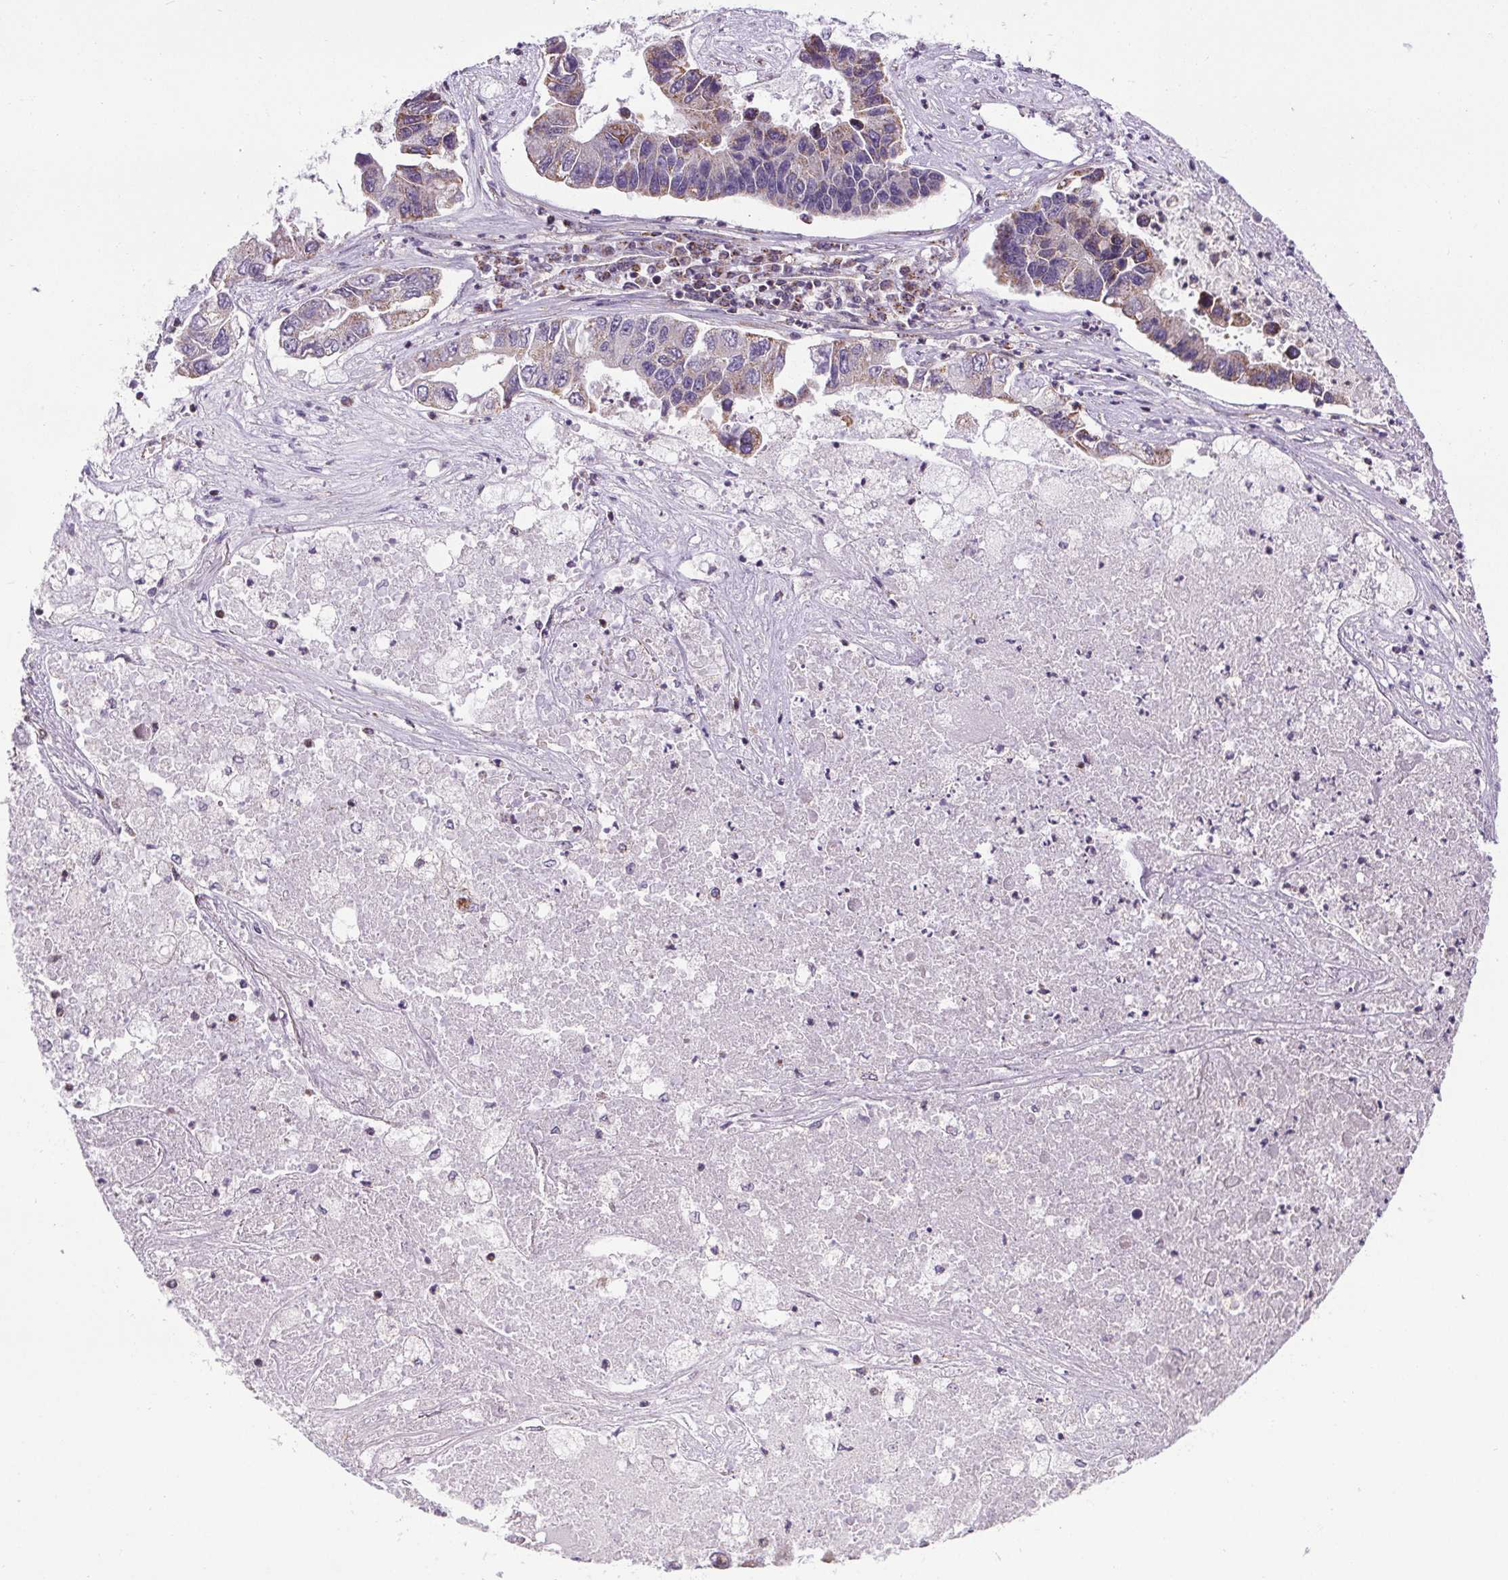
{"staining": {"intensity": "weak", "quantity": "<25%", "location": "cytoplasmic/membranous"}, "tissue": "lung cancer", "cell_type": "Tumor cells", "image_type": "cancer", "snomed": [{"axis": "morphology", "description": "Adenocarcinoma, NOS"}, {"axis": "topography", "description": "Bronchus"}, {"axis": "topography", "description": "Lung"}], "caption": "The micrograph displays no significant positivity in tumor cells of adenocarcinoma (lung). The staining is performed using DAB brown chromogen with nuclei counter-stained in using hematoxylin.", "gene": "ZNF548", "patient": {"sex": "female", "age": 51}}